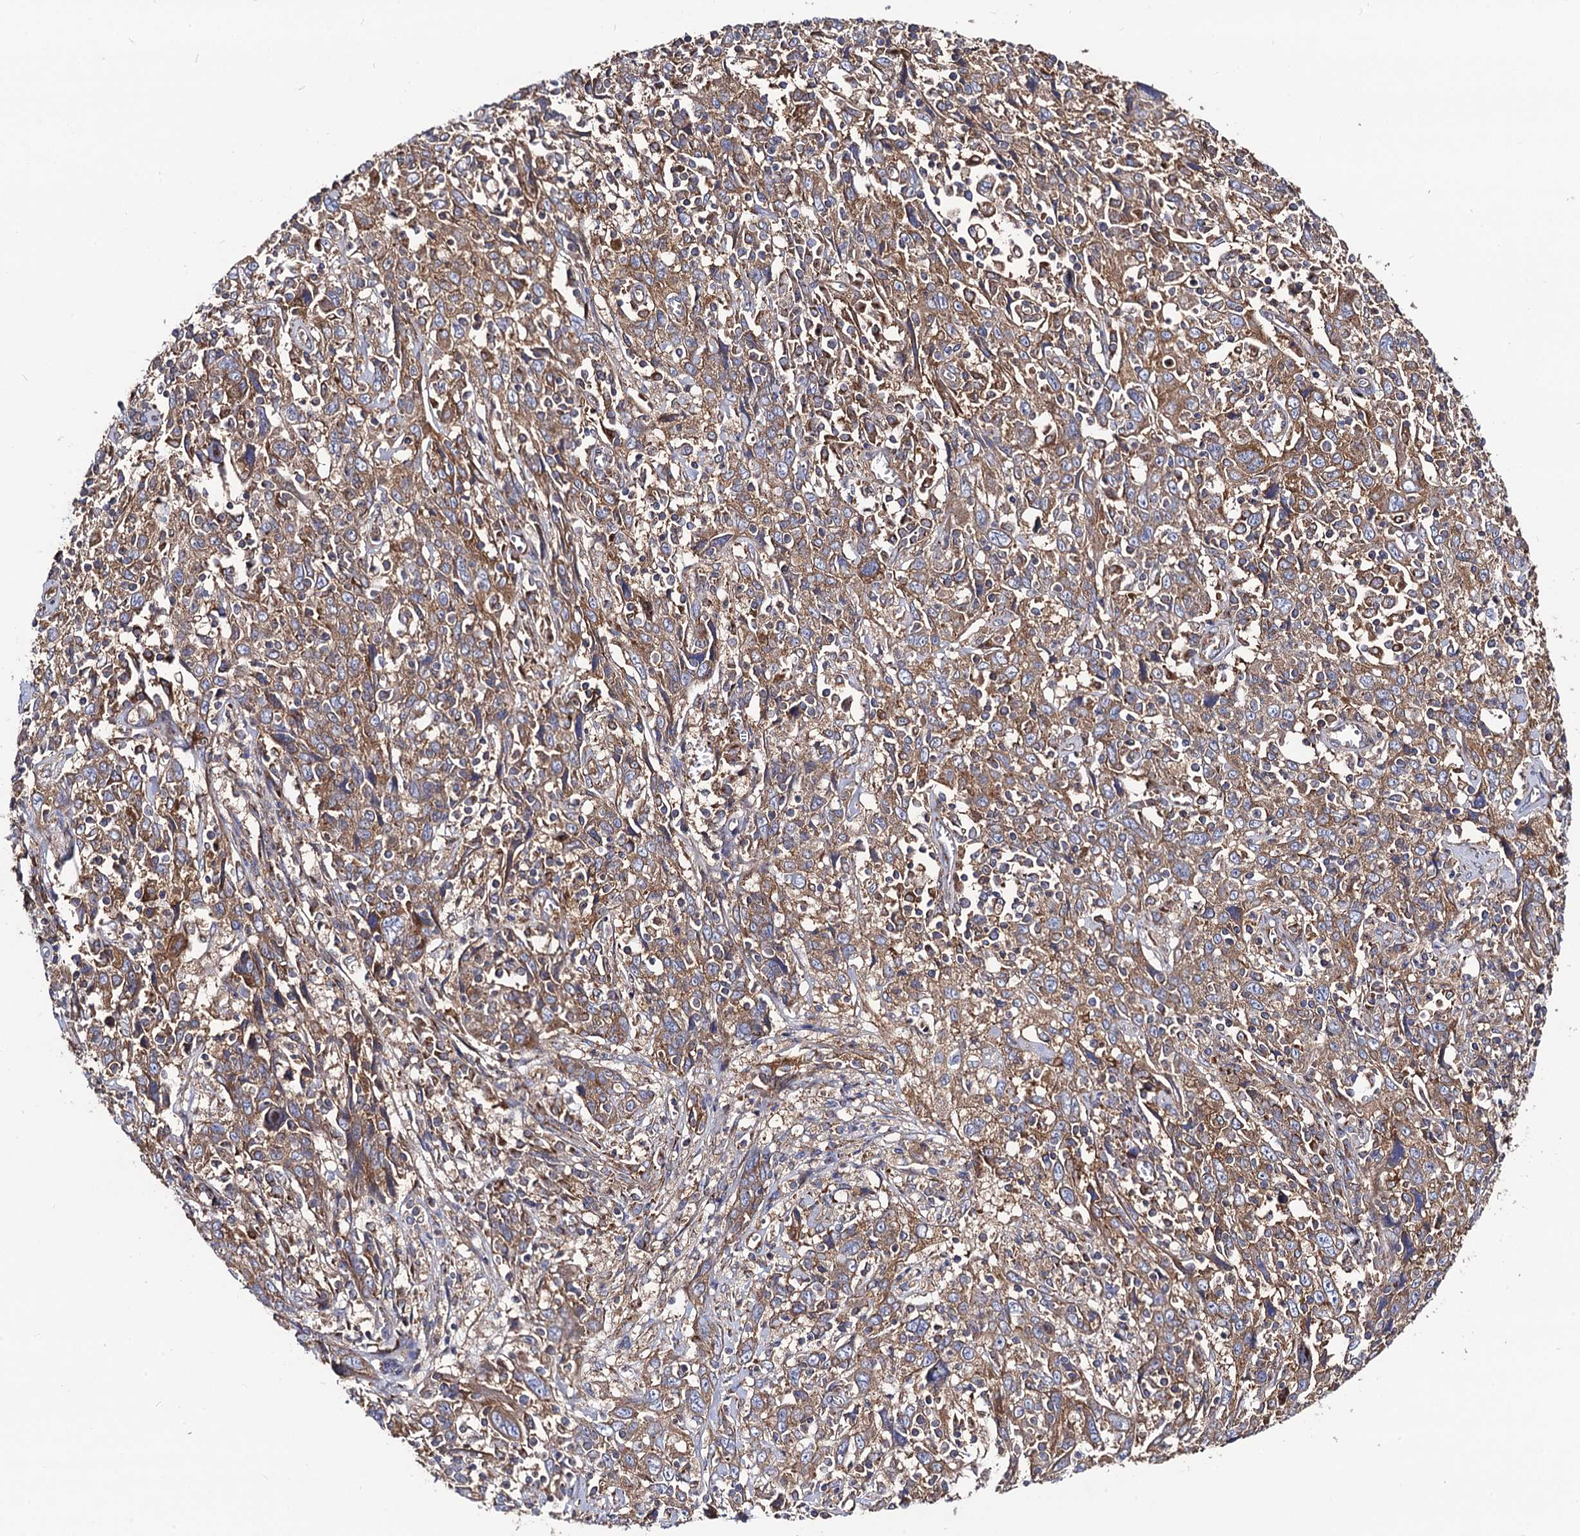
{"staining": {"intensity": "moderate", "quantity": ">75%", "location": "cytoplasmic/membranous"}, "tissue": "cervical cancer", "cell_type": "Tumor cells", "image_type": "cancer", "snomed": [{"axis": "morphology", "description": "Squamous cell carcinoma, NOS"}, {"axis": "topography", "description": "Cervix"}], "caption": "Moderate cytoplasmic/membranous protein staining is seen in about >75% of tumor cells in cervical cancer (squamous cell carcinoma).", "gene": "DYDC1", "patient": {"sex": "female", "age": 46}}